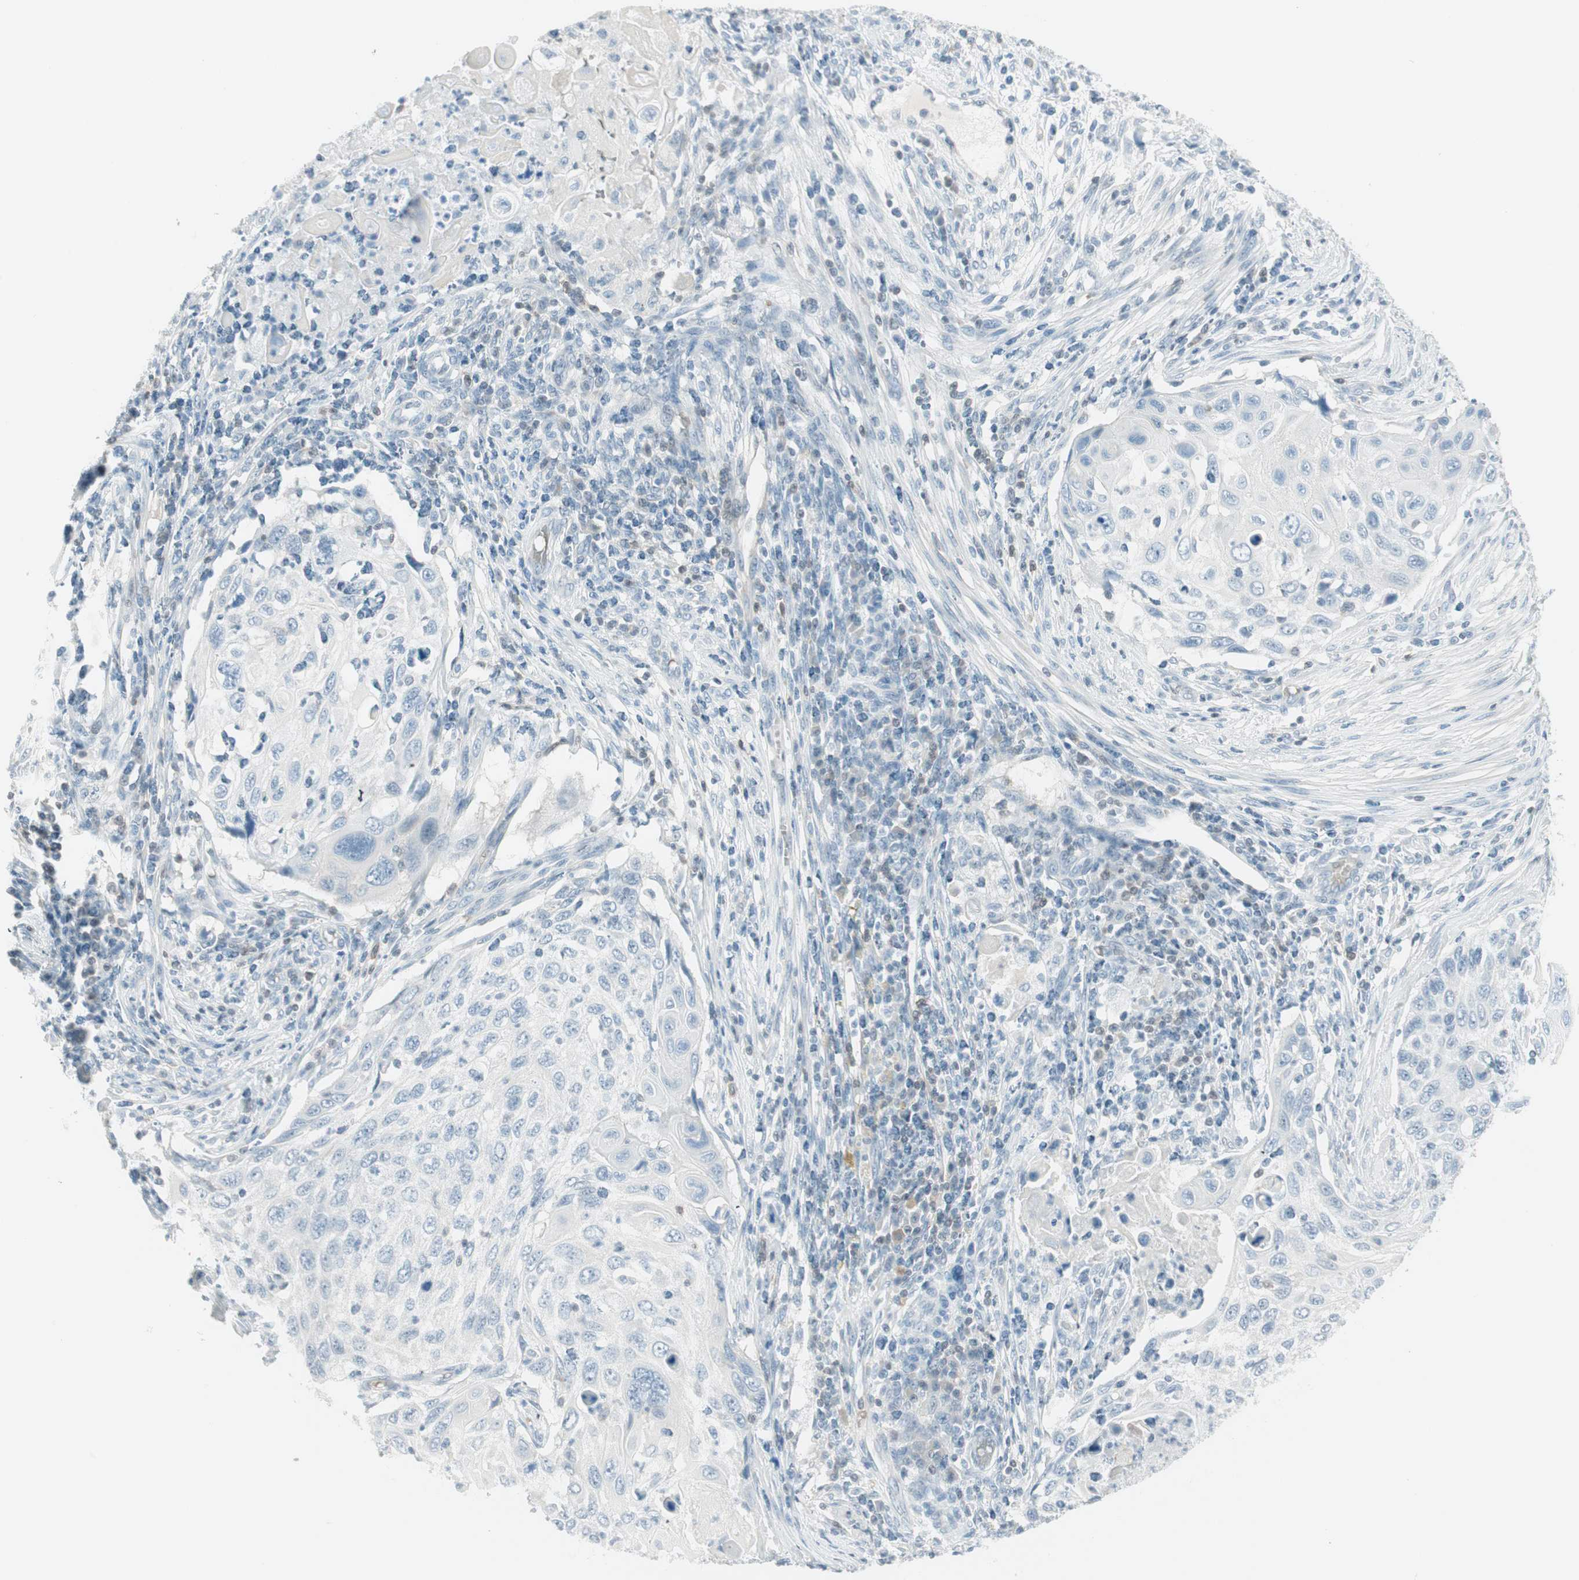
{"staining": {"intensity": "negative", "quantity": "none", "location": "none"}, "tissue": "cervical cancer", "cell_type": "Tumor cells", "image_type": "cancer", "snomed": [{"axis": "morphology", "description": "Squamous cell carcinoma, NOS"}, {"axis": "topography", "description": "Cervix"}], "caption": "The micrograph displays no significant positivity in tumor cells of squamous cell carcinoma (cervical).", "gene": "MAP4K1", "patient": {"sex": "female", "age": 70}}